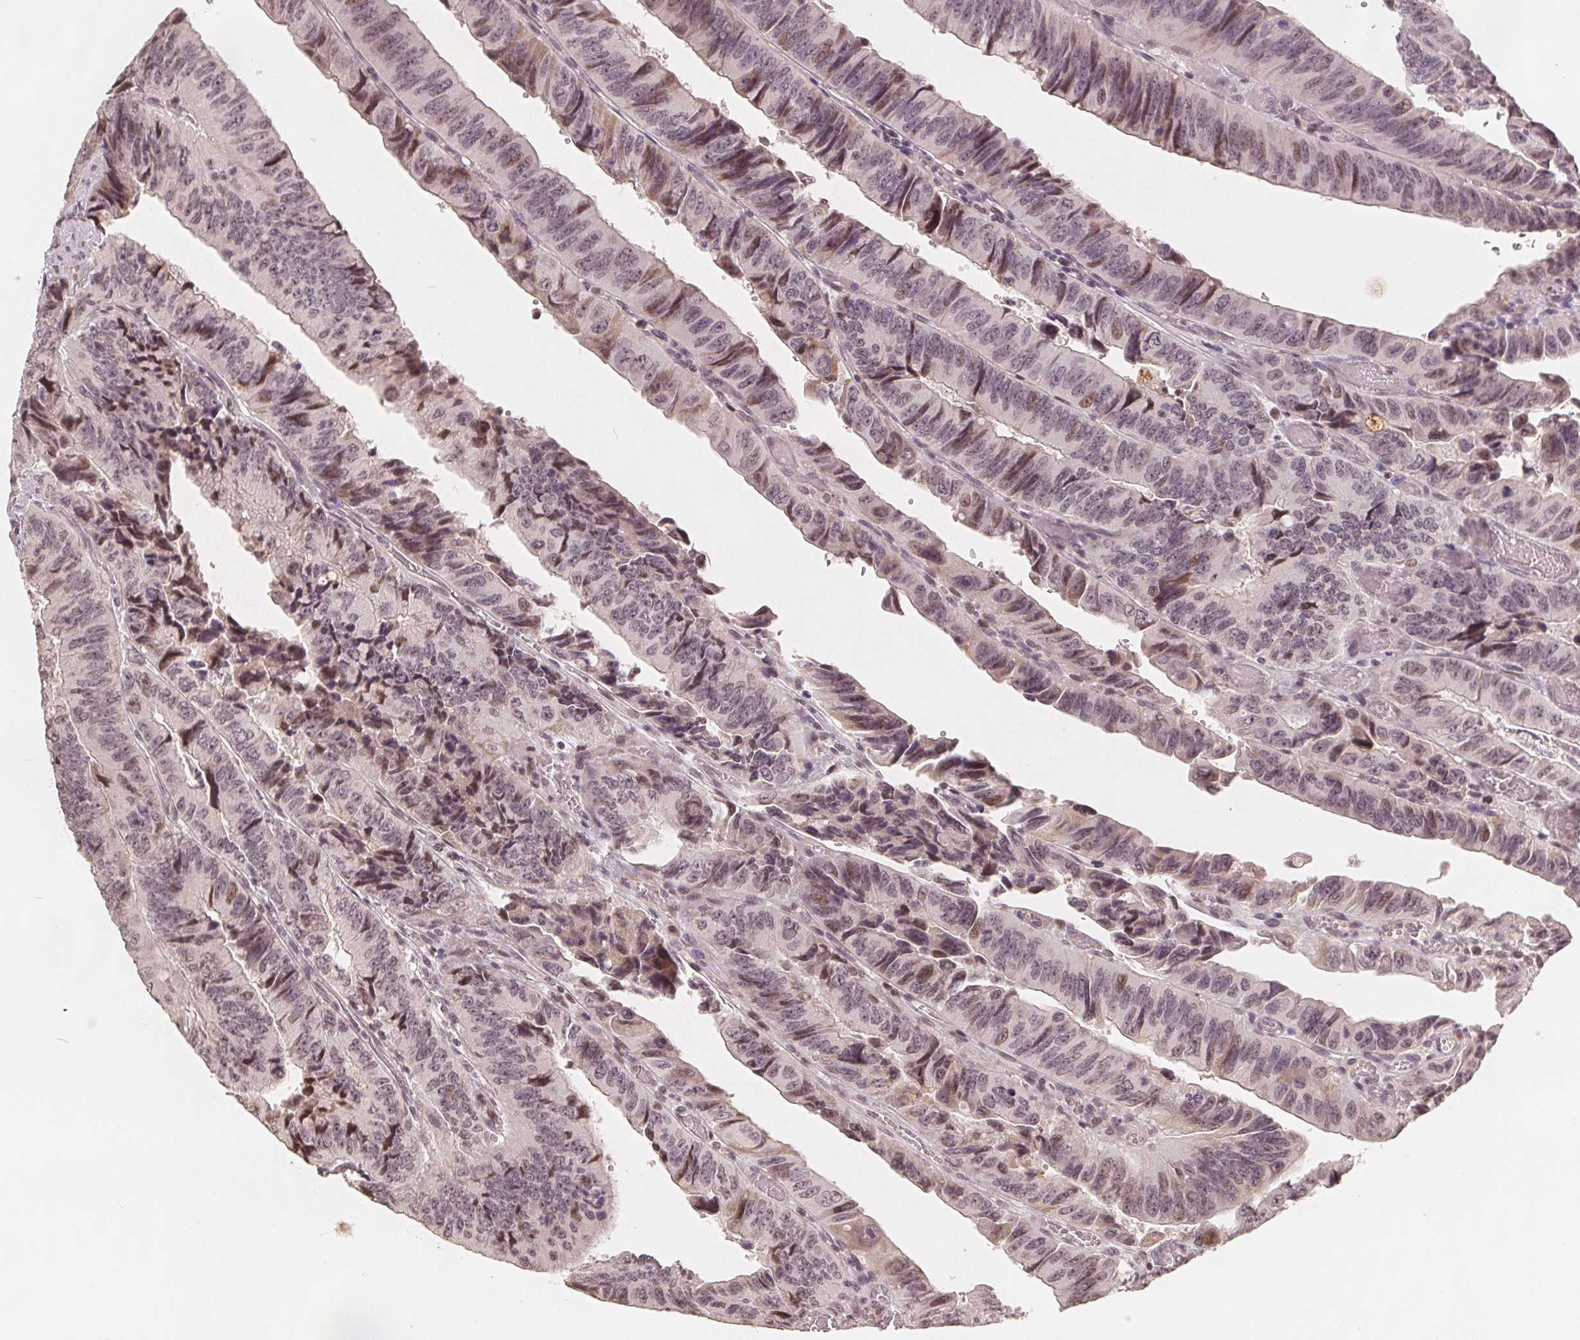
{"staining": {"intensity": "moderate", "quantity": "25%-75%", "location": "nuclear"}, "tissue": "colorectal cancer", "cell_type": "Tumor cells", "image_type": "cancer", "snomed": [{"axis": "morphology", "description": "Adenocarcinoma, NOS"}, {"axis": "topography", "description": "Colon"}], "caption": "Immunohistochemical staining of human colorectal cancer (adenocarcinoma) shows medium levels of moderate nuclear staining in about 25%-75% of tumor cells.", "gene": "CCDC138", "patient": {"sex": "female", "age": 84}}